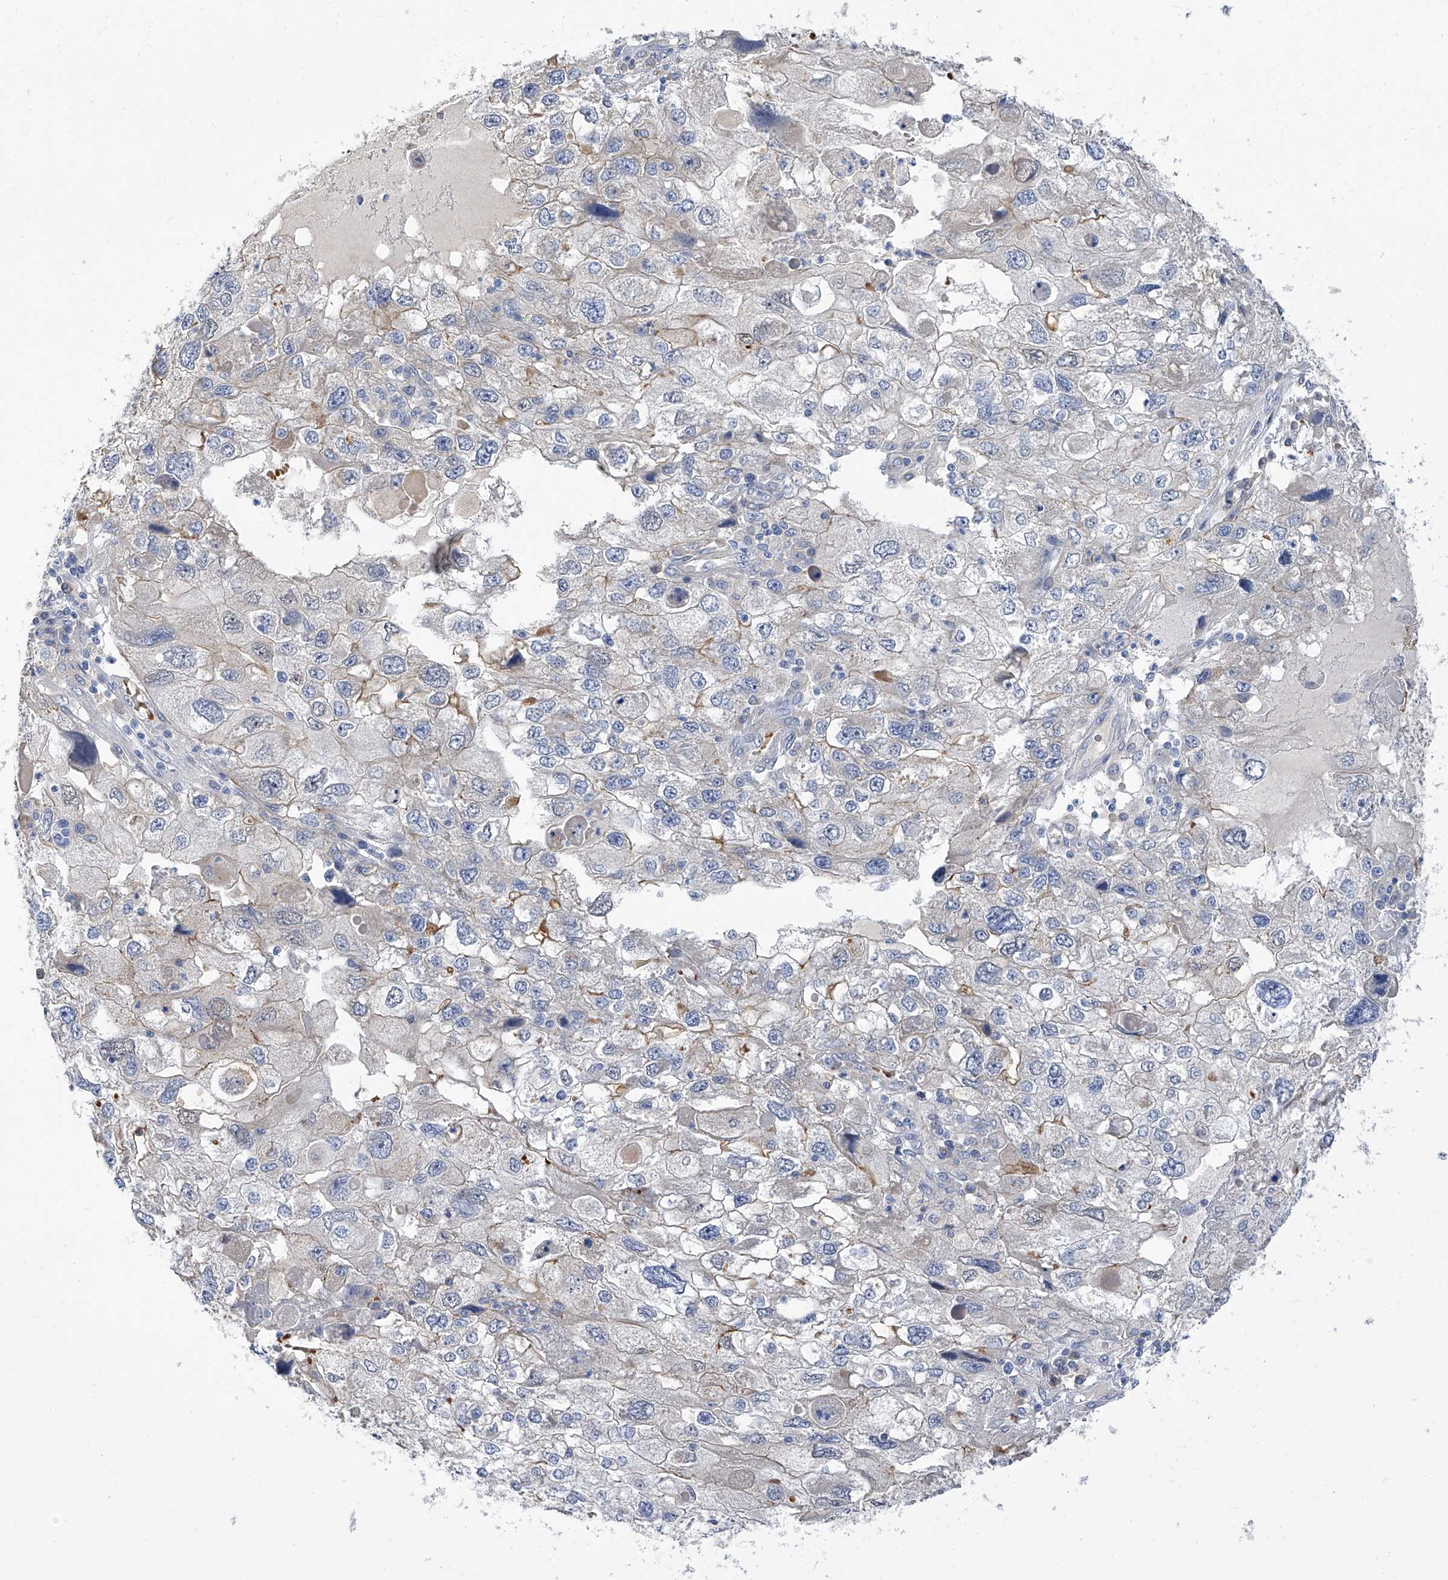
{"staining": {"intensity": "weak", "quantity": "<25%", "location": "cytoplasmic/membranous"}, "tissue": "endometrial cancer", "cell_type": "Tumor cells", "image_type": "cancer", "snomed": [{"axis": "morphology", "description": "Adenocarcinoma, NOS"}, {"axis": "topography", "description": "Endometrium"}], "caption": "A high-resolution photomicrograph shows IHC staining of endometrial cancer (adenocarcinoma), which shows no significant staining in tumor cells.", "gene": "PARD3", "patient": {"sex": "female", "age": 49}}